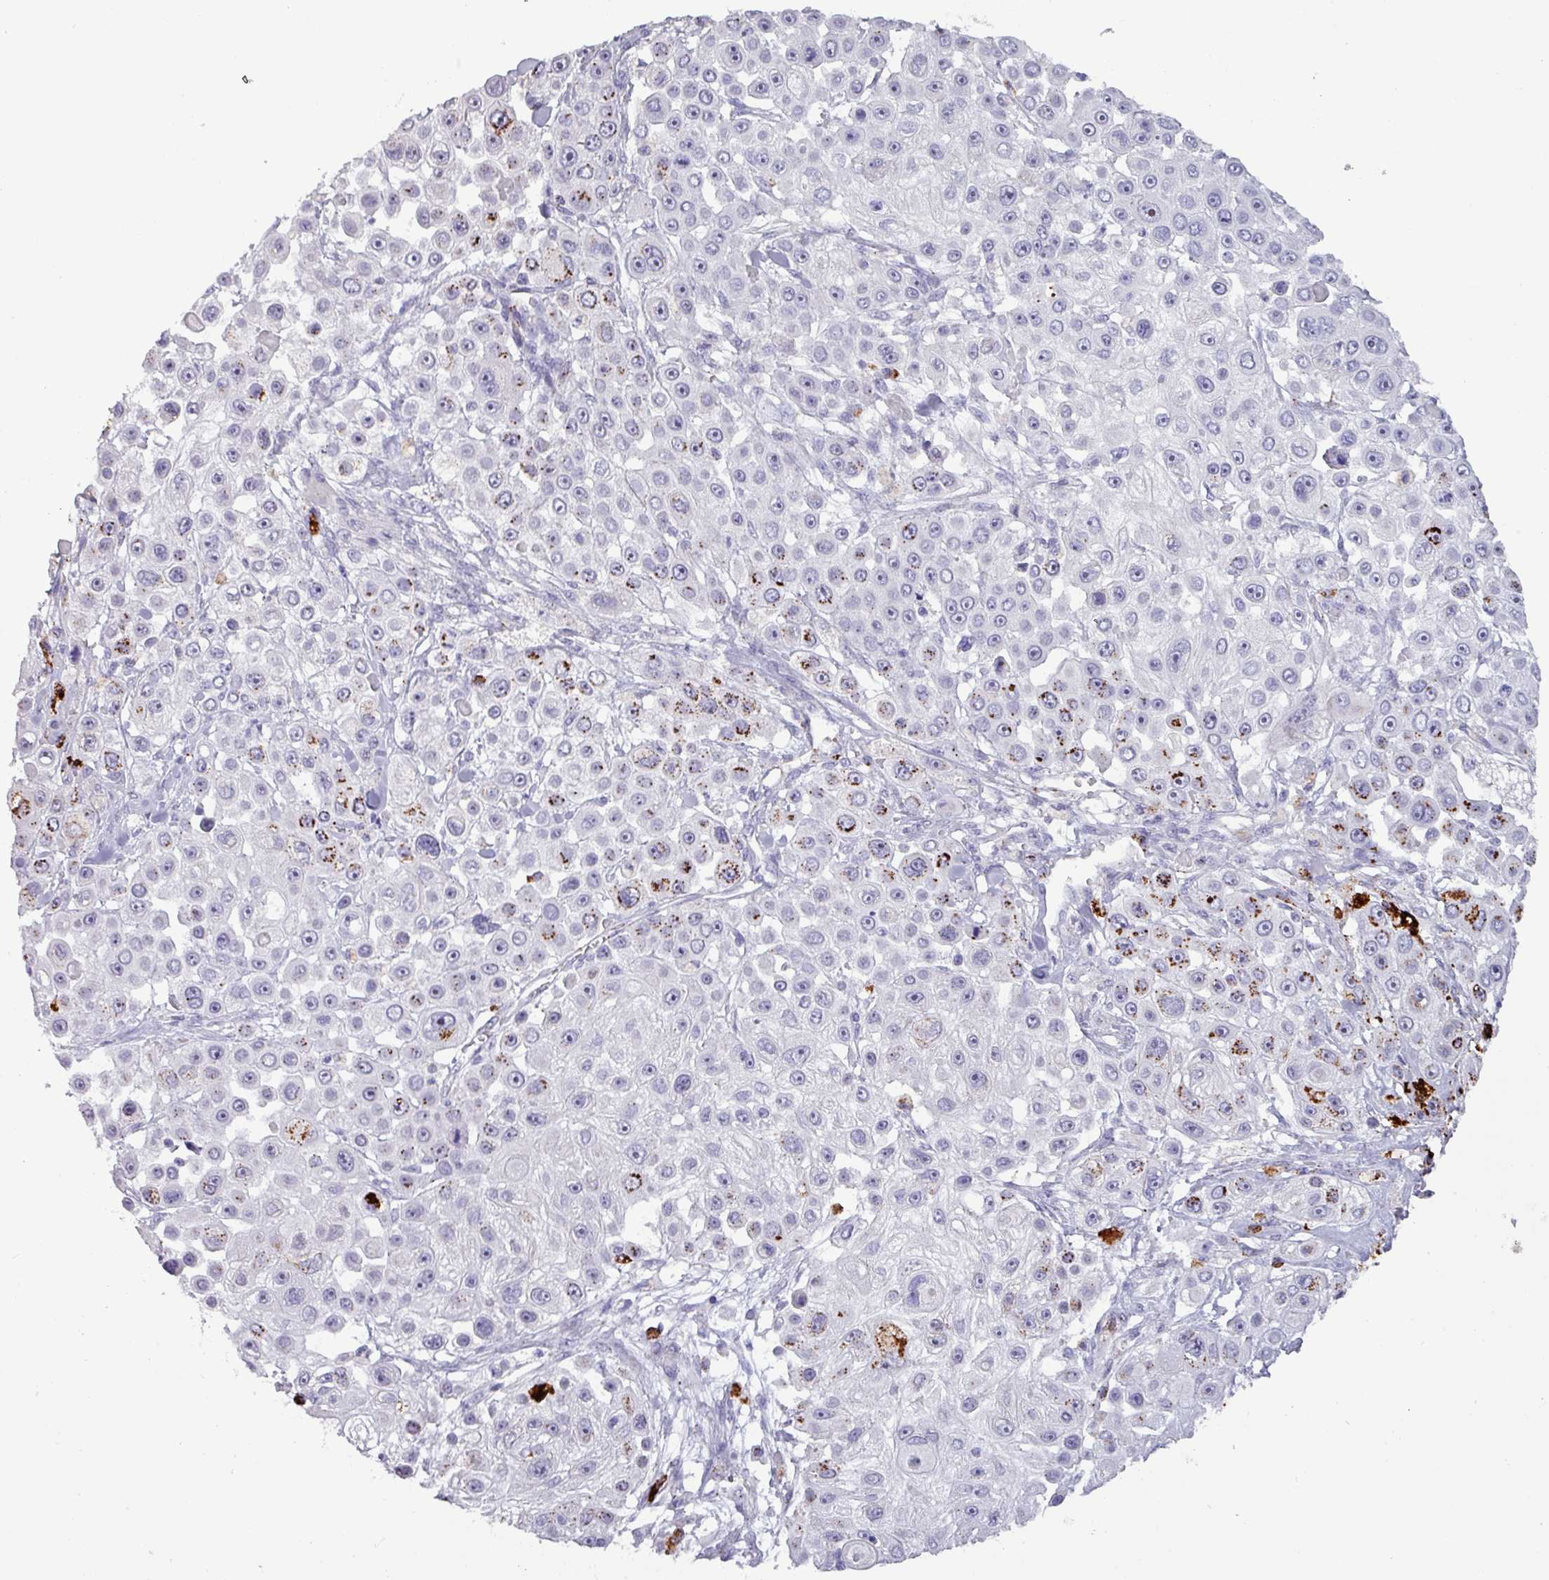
{"staining": {"intensity": "strong", "quantity": "<25%", "location": "cytoplasmic/membranous"}, "tissue": "skin cancer", "cell_type": "Tumor cells", "image_type": "cancer", "snomed": [{"axis": "morphology", "description": "Squamous cell carcinoma, NOS"}, {"axis": "topography", "description": "Skin"}], "caption": "An immunohistochemistry image of tumor tissue is shown. Protein staining in brown shows strong cytoplasmic/membranous positivity in squamous cell carcinoma (skin) within tumor cells.", "gene": "PLIN2", "patient": {"sex": "male", "age": 67}}